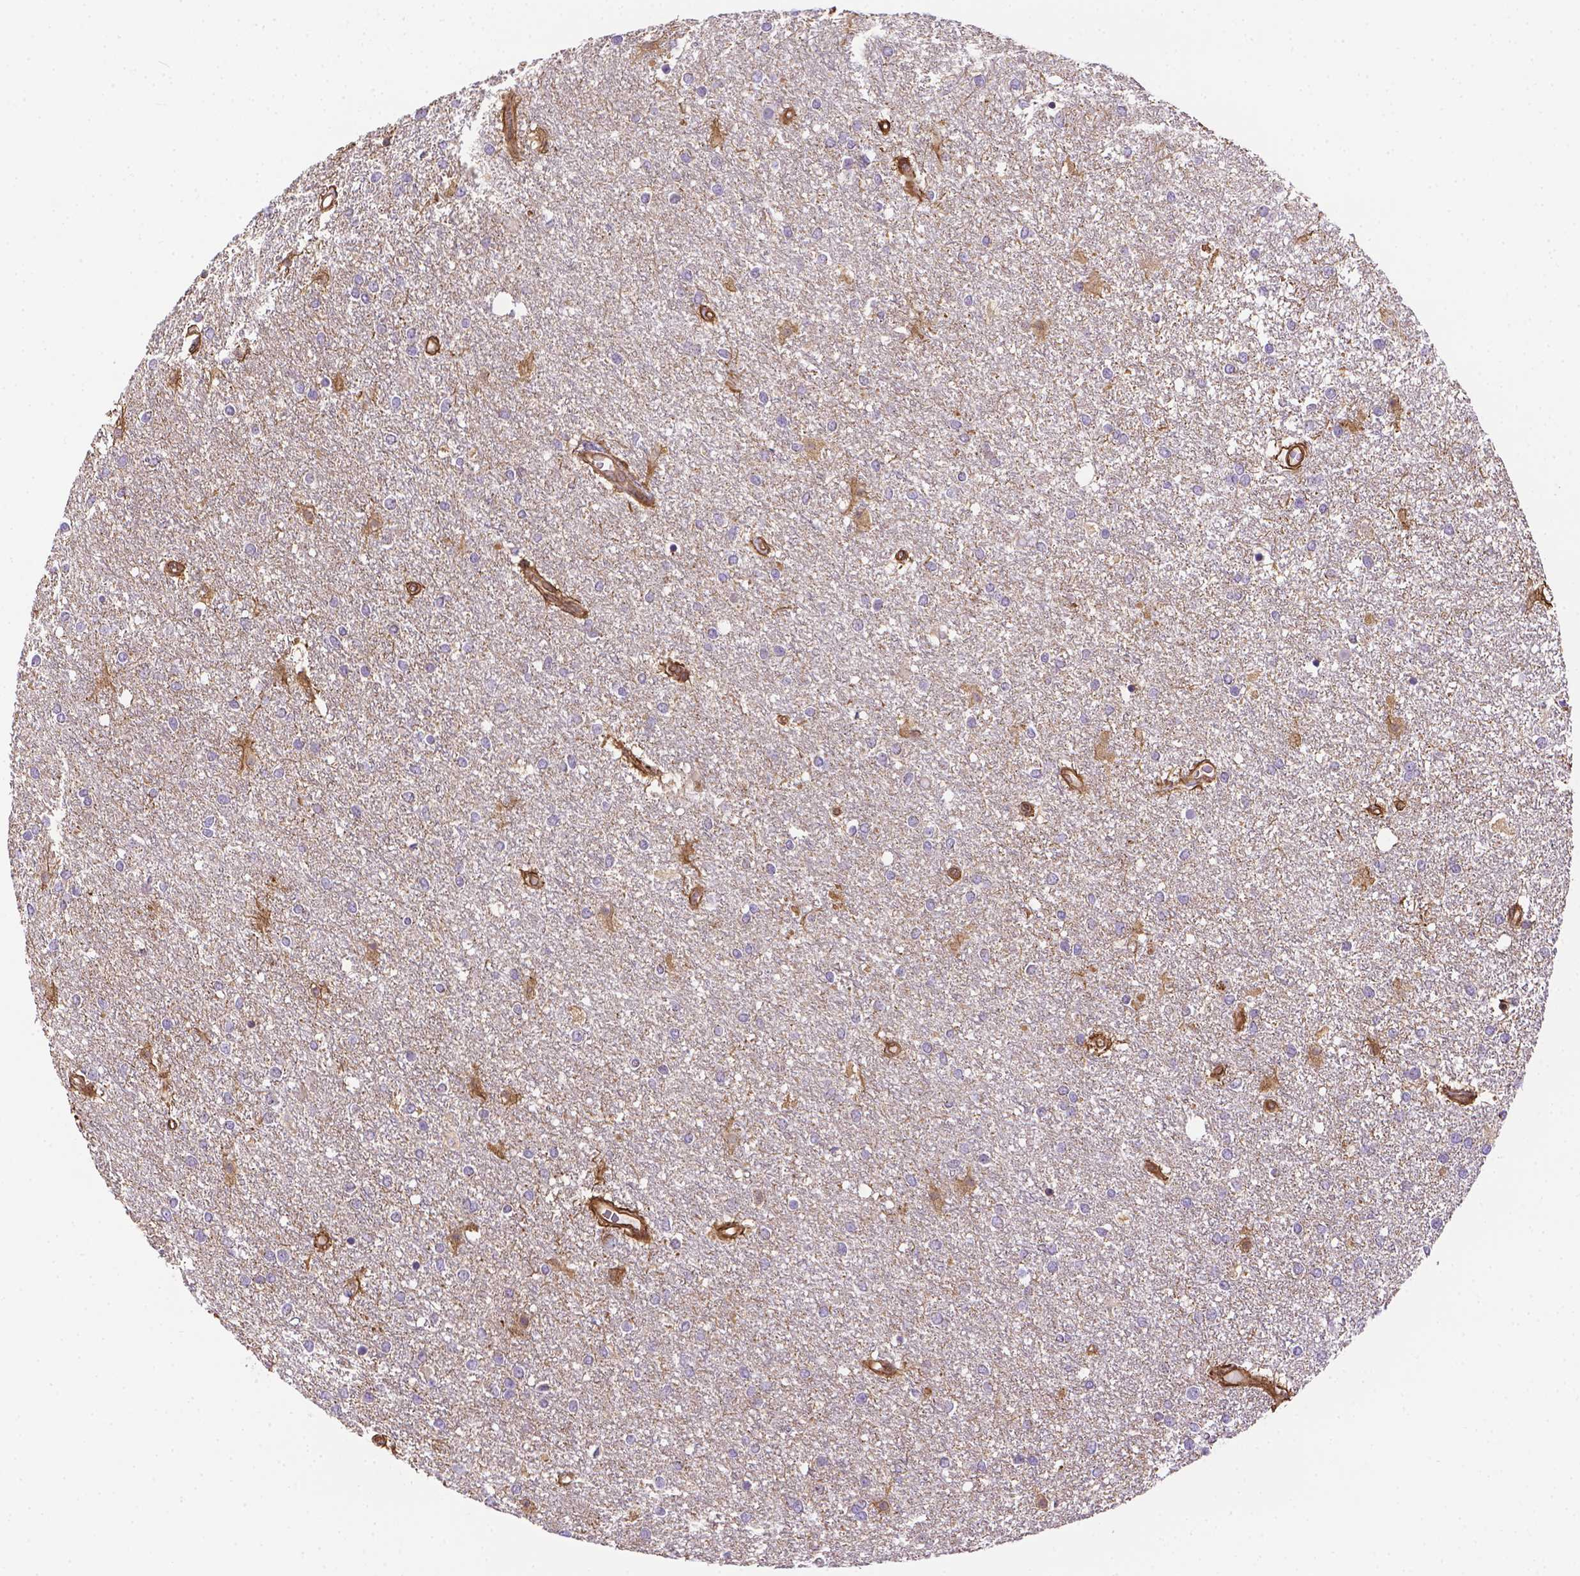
{"staining": {"intensity": "negative", "quantity": "none", "location": "none"}, "tissue": "glioma", "cell_type": "Tumor cells", "image_type": "cancer", "snomed": [{"axis": "morphology", "description": "Glioma, malignant, High grade"}, {"axis": "topography", "description": "Brain"}], "caption": "Tumor cells show no significant positivity in glioma.", "gene": "YAP1", "patient": {"sex": "female", "age": 61}}